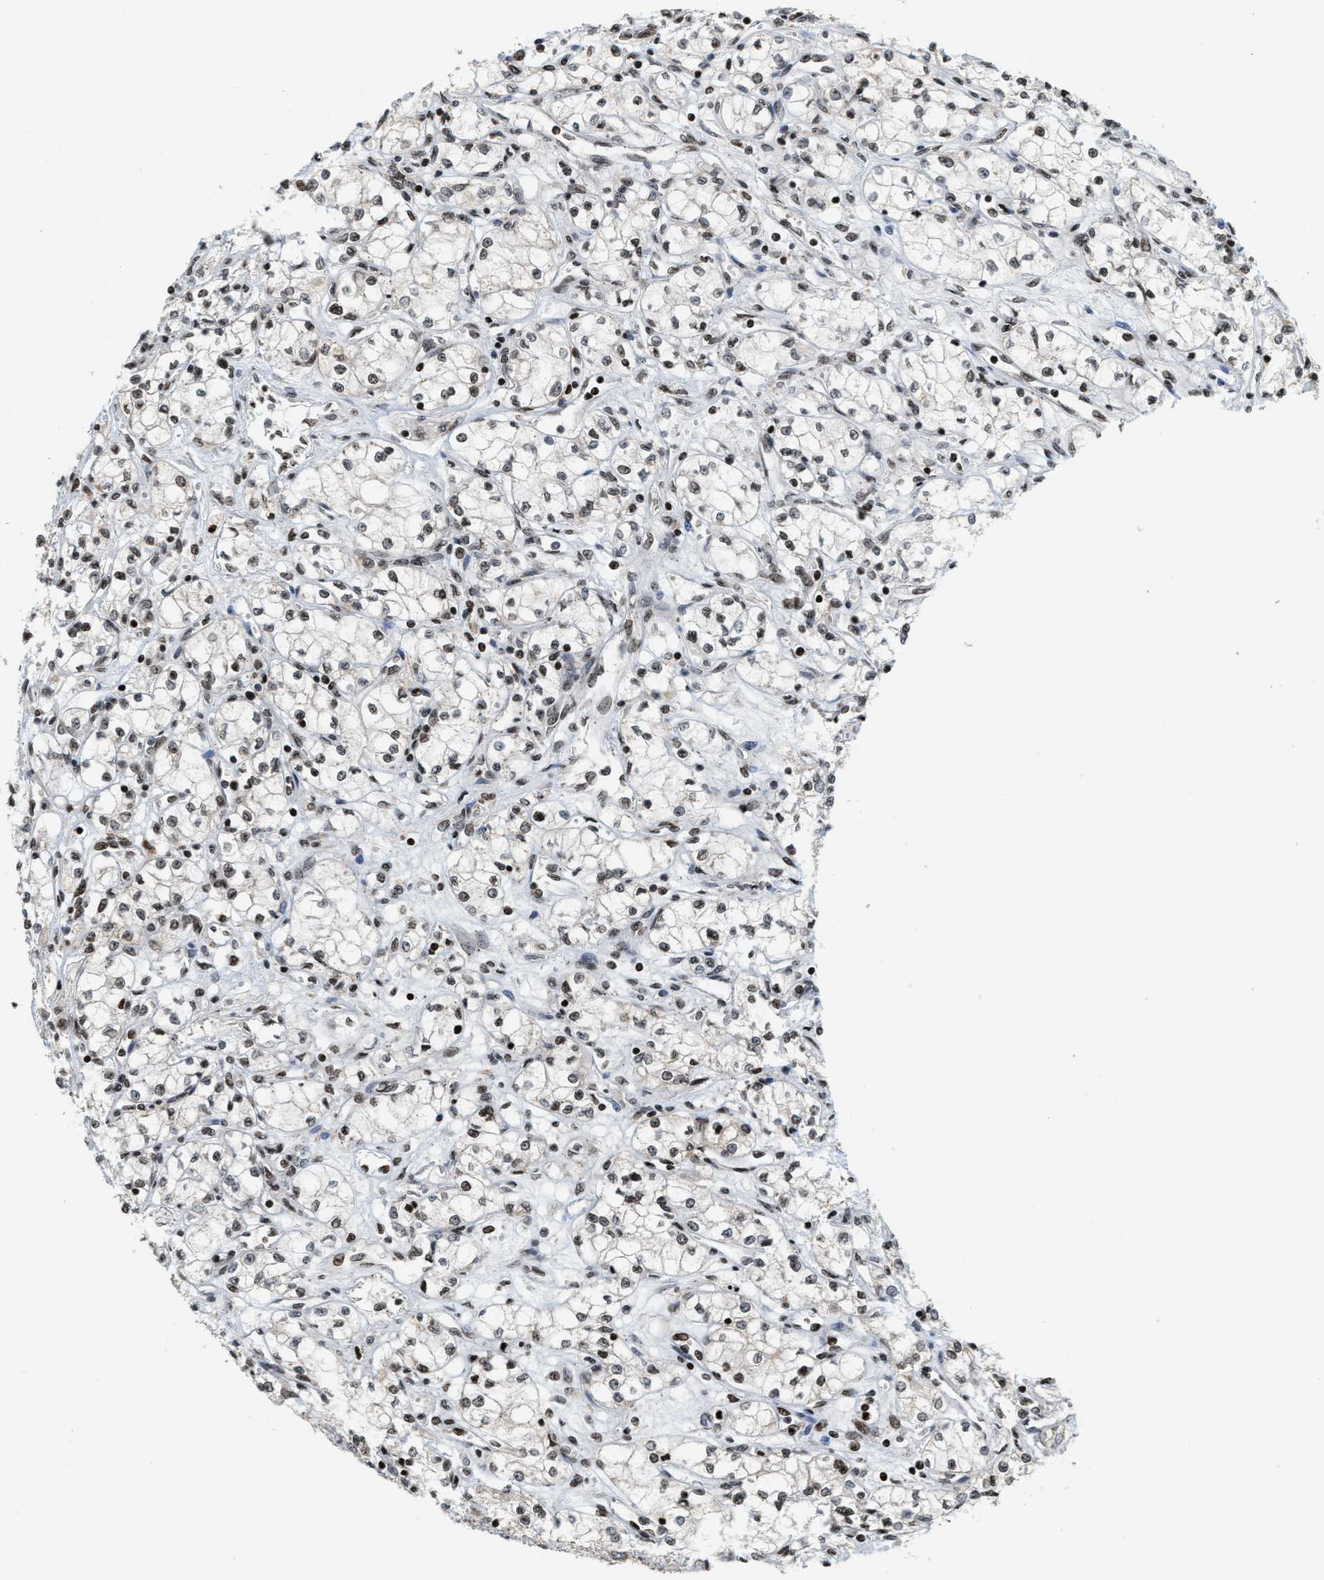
{"staining": {"intensity": "moderate", "quantity": ">75%", "location": "nuclear"}, "tissue": "renal cancer", "cell_type": "Tumor cells", "image_type": "cancer", "snomed": [{"axis": "morphology", "description": "Normal tissue, NOS"}, {"axis": "morphology", "description": "Adenocarcinoma, NOS"}, {"axis": "topography", "description": "Kidney"}], "caption": "Adenocarcinoma (renal) was stained to show a protein in brown. There is medium levels of moderate nuclear expression in about >75% of tumor cells. (DAB (3,3'-diaminobenzidine) = brown stain, brightfield microscopy at high magnification).", "gene": "PDZD2", "patient": {"sex": "male", "age": 59}}